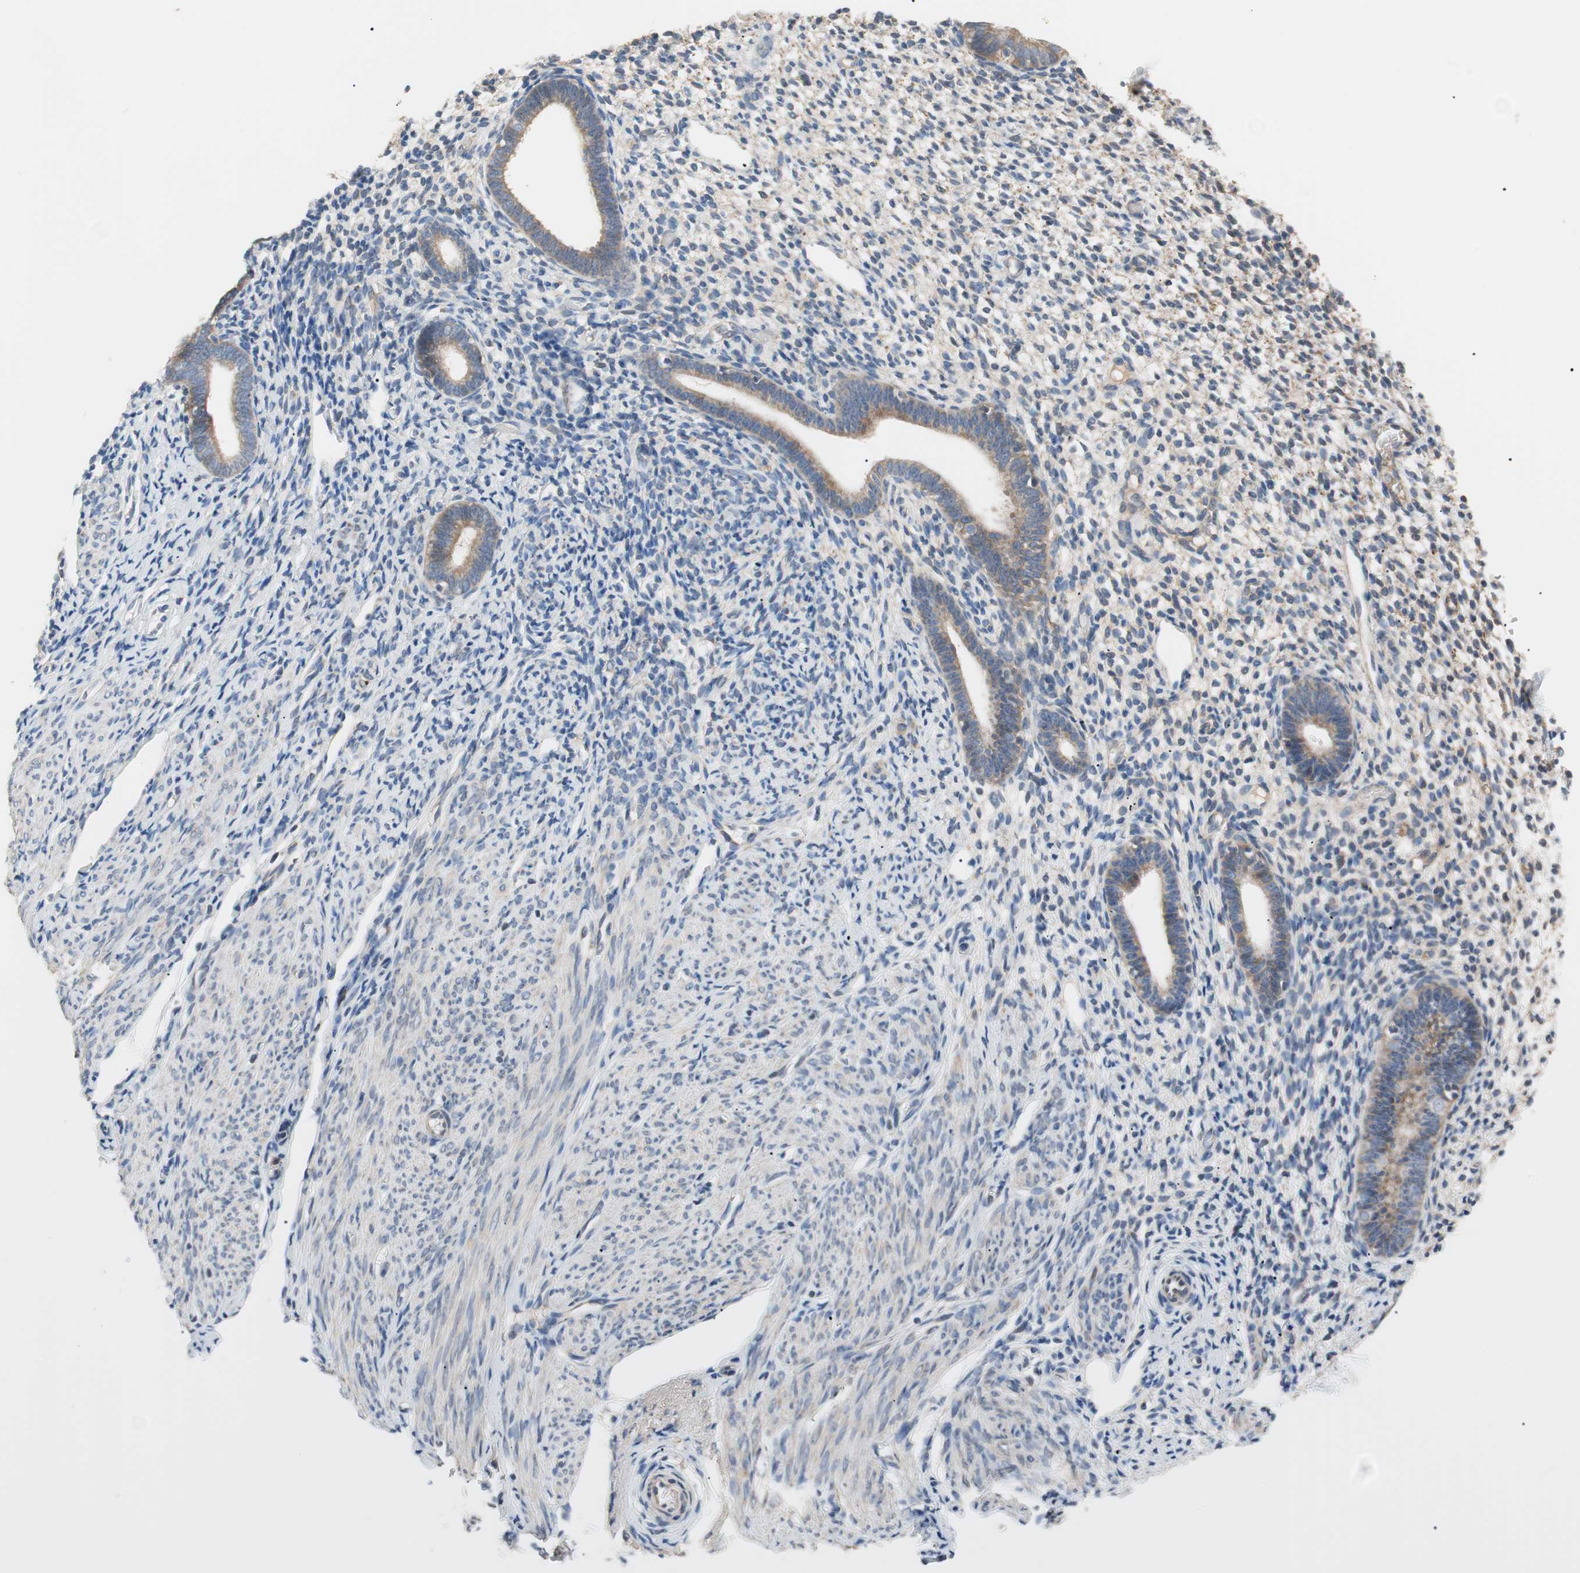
{"staining": {"intensity": "negative", "quantity": "none", "location": "none"}, "tissue": "endometrium", "cell_type": "Cells in endometrial stroma", "image_type": "normal", "snomed": [{"axis": "morphology", "description": "Normal tissue, NOS"}, {"axis": "topography", "description": "Endometrium"}], "caption": "Endometrium stained for a protein using IHC exhibits no staining cells in endometrial stroma.", "gene": "FADS2", "patient": {"sex": "female", "age": 61}}